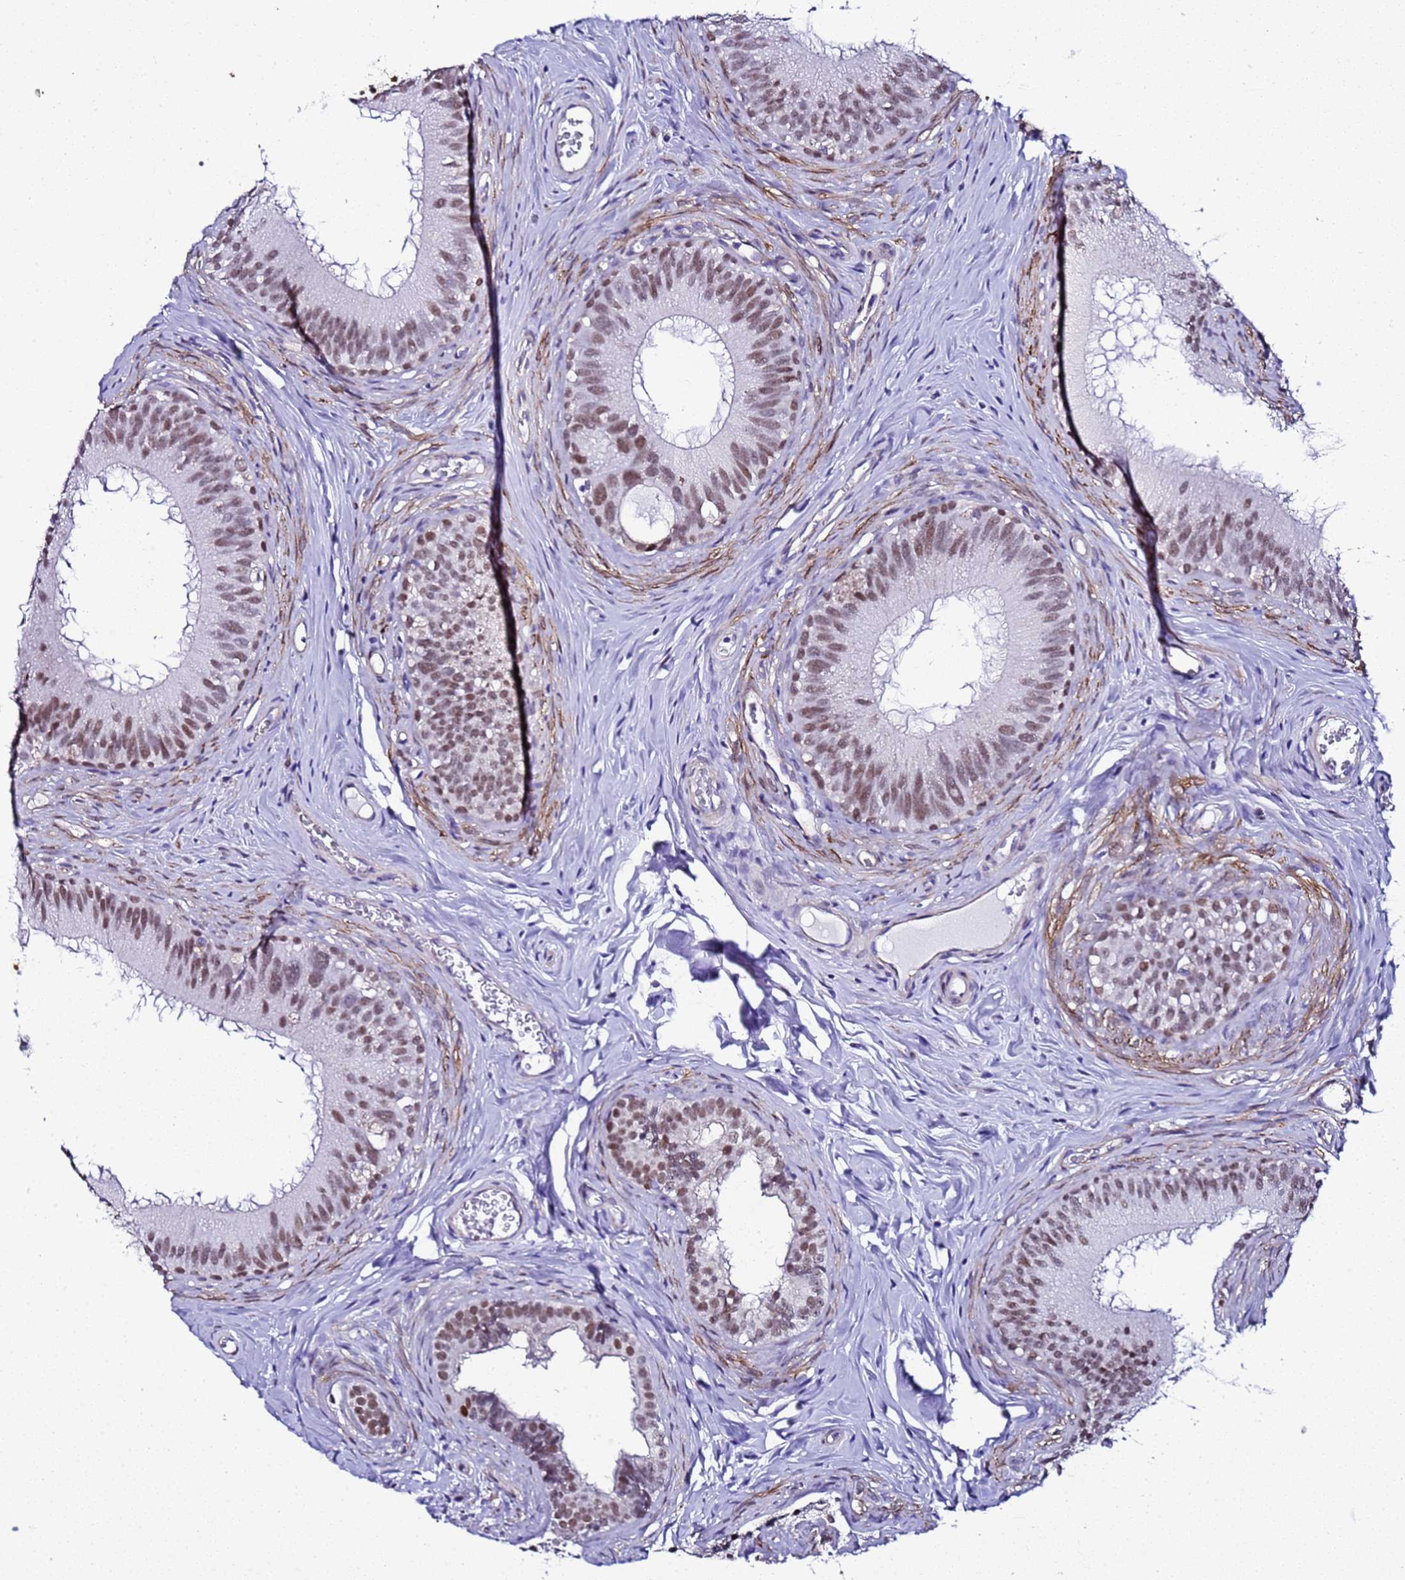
{"staining": {"intensity": "moderate", "quantity": ">75%", "location": "nuclear"}, "tissue": "epididymis", "cell_type": "Glandular cells", "image_type": "normal", "snomed": [{"axis": "morphology", "description": "Normal tissue, NOS"}, {"axis": "topography", "description": "Epididymis"}], "caption": "This is a histology image of IHC staining of normal epididymis, which shows moderate expression in the nuclear of glandular cells.", "gene": "BCL7A", "patient": {"sex": "male", "age": 38}}